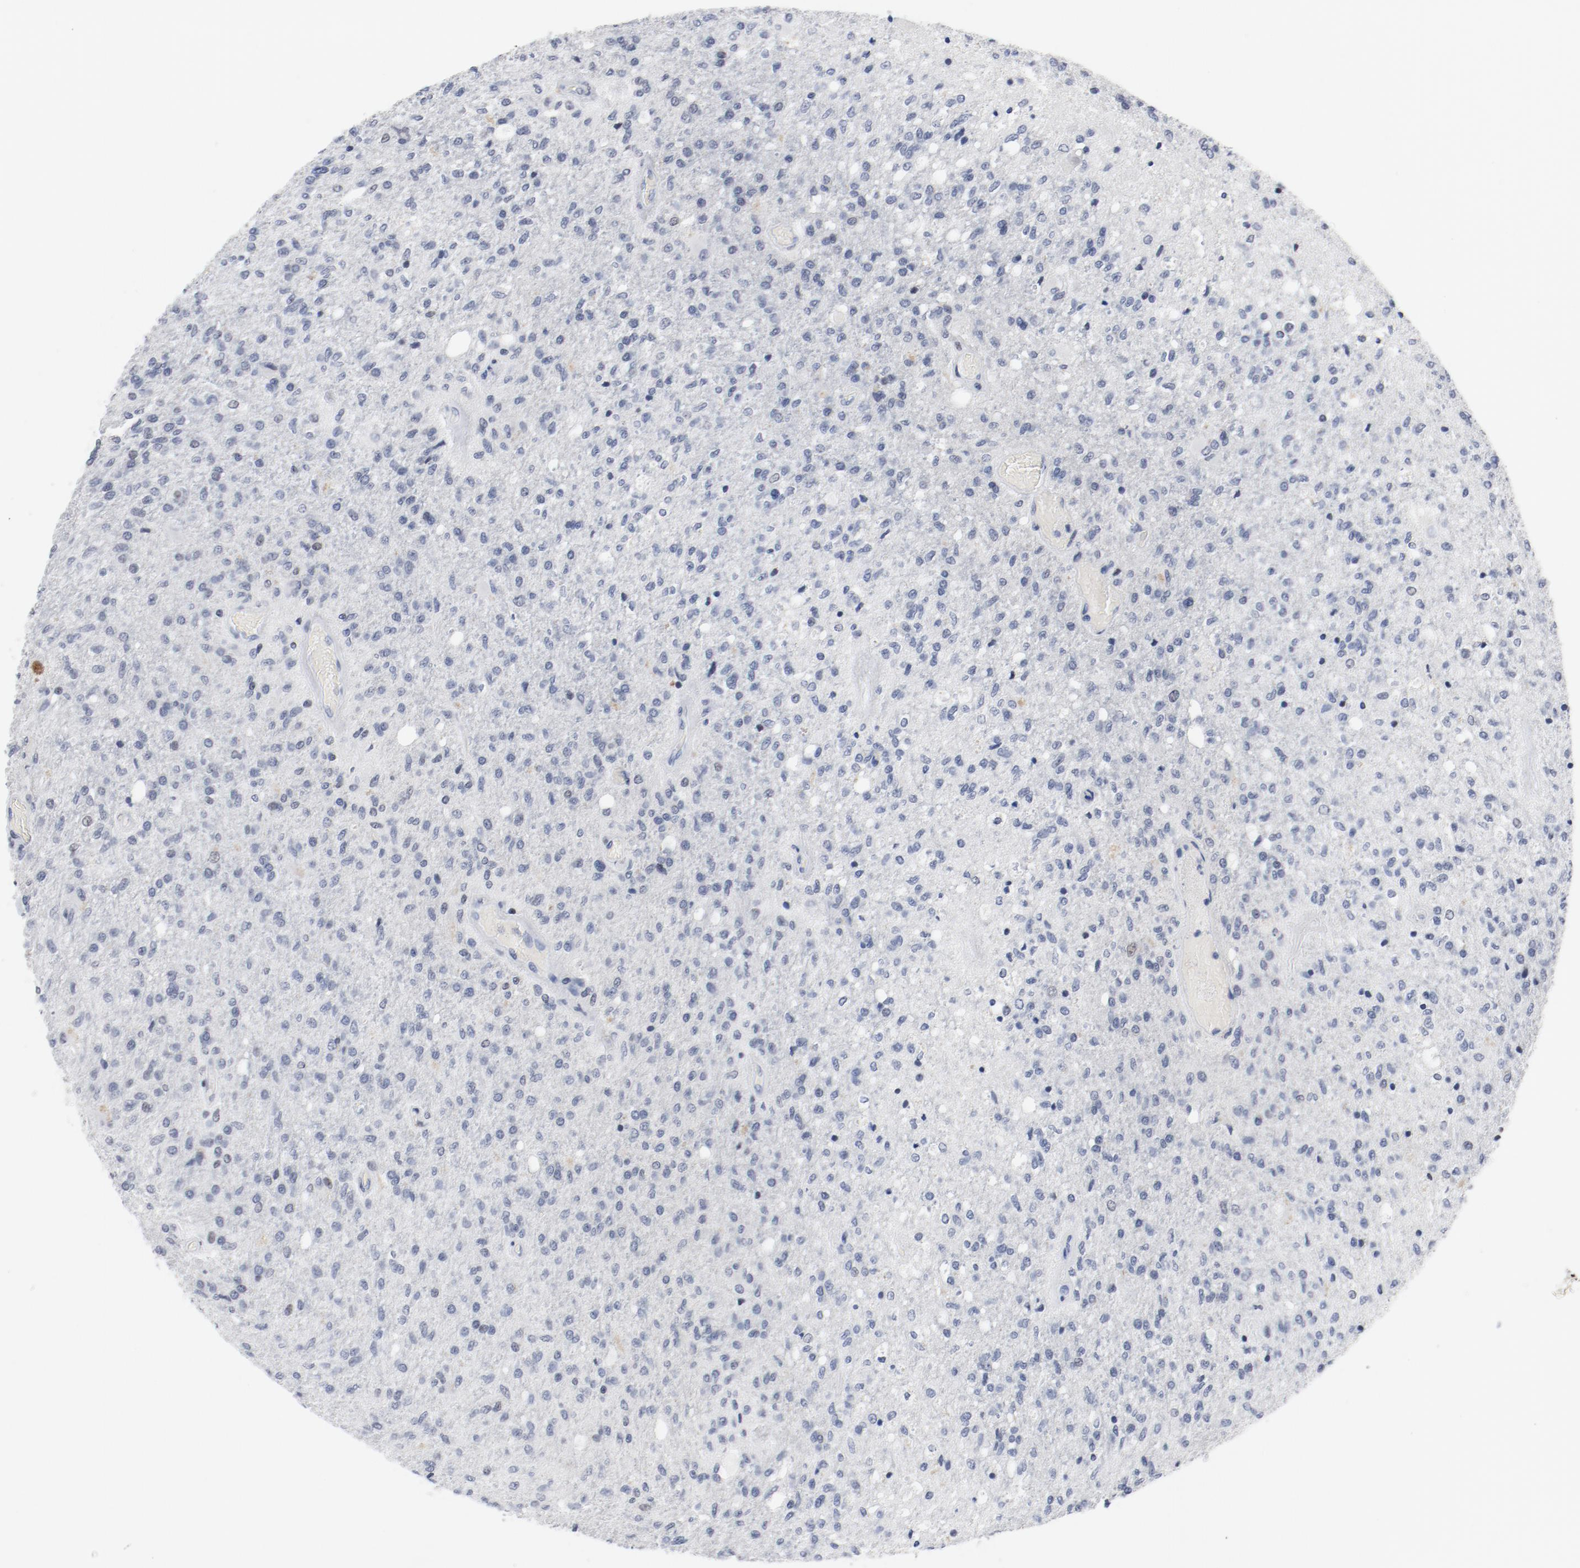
{"staining": {"intensity": "negative", "quantity": "none", "location": "none"}, "tissue": "glioma", "cell_type": "Tumor cells", "image_type": "cancer", "snomed": [{"axis": "morphology", "description": "Normal tissue, NOS"}, {"axis": "morphology", "description": "Glioma, malignant, High grade"}, {"axis": "topography", "description": "Cerebral cortex"}], "caption": "Immunohistochemical staining of human malignant high-grade glioma reveals no significant expression in tumor cells.", "gene": "ARNT", "patient": {"sex": "male", "age": 77}}